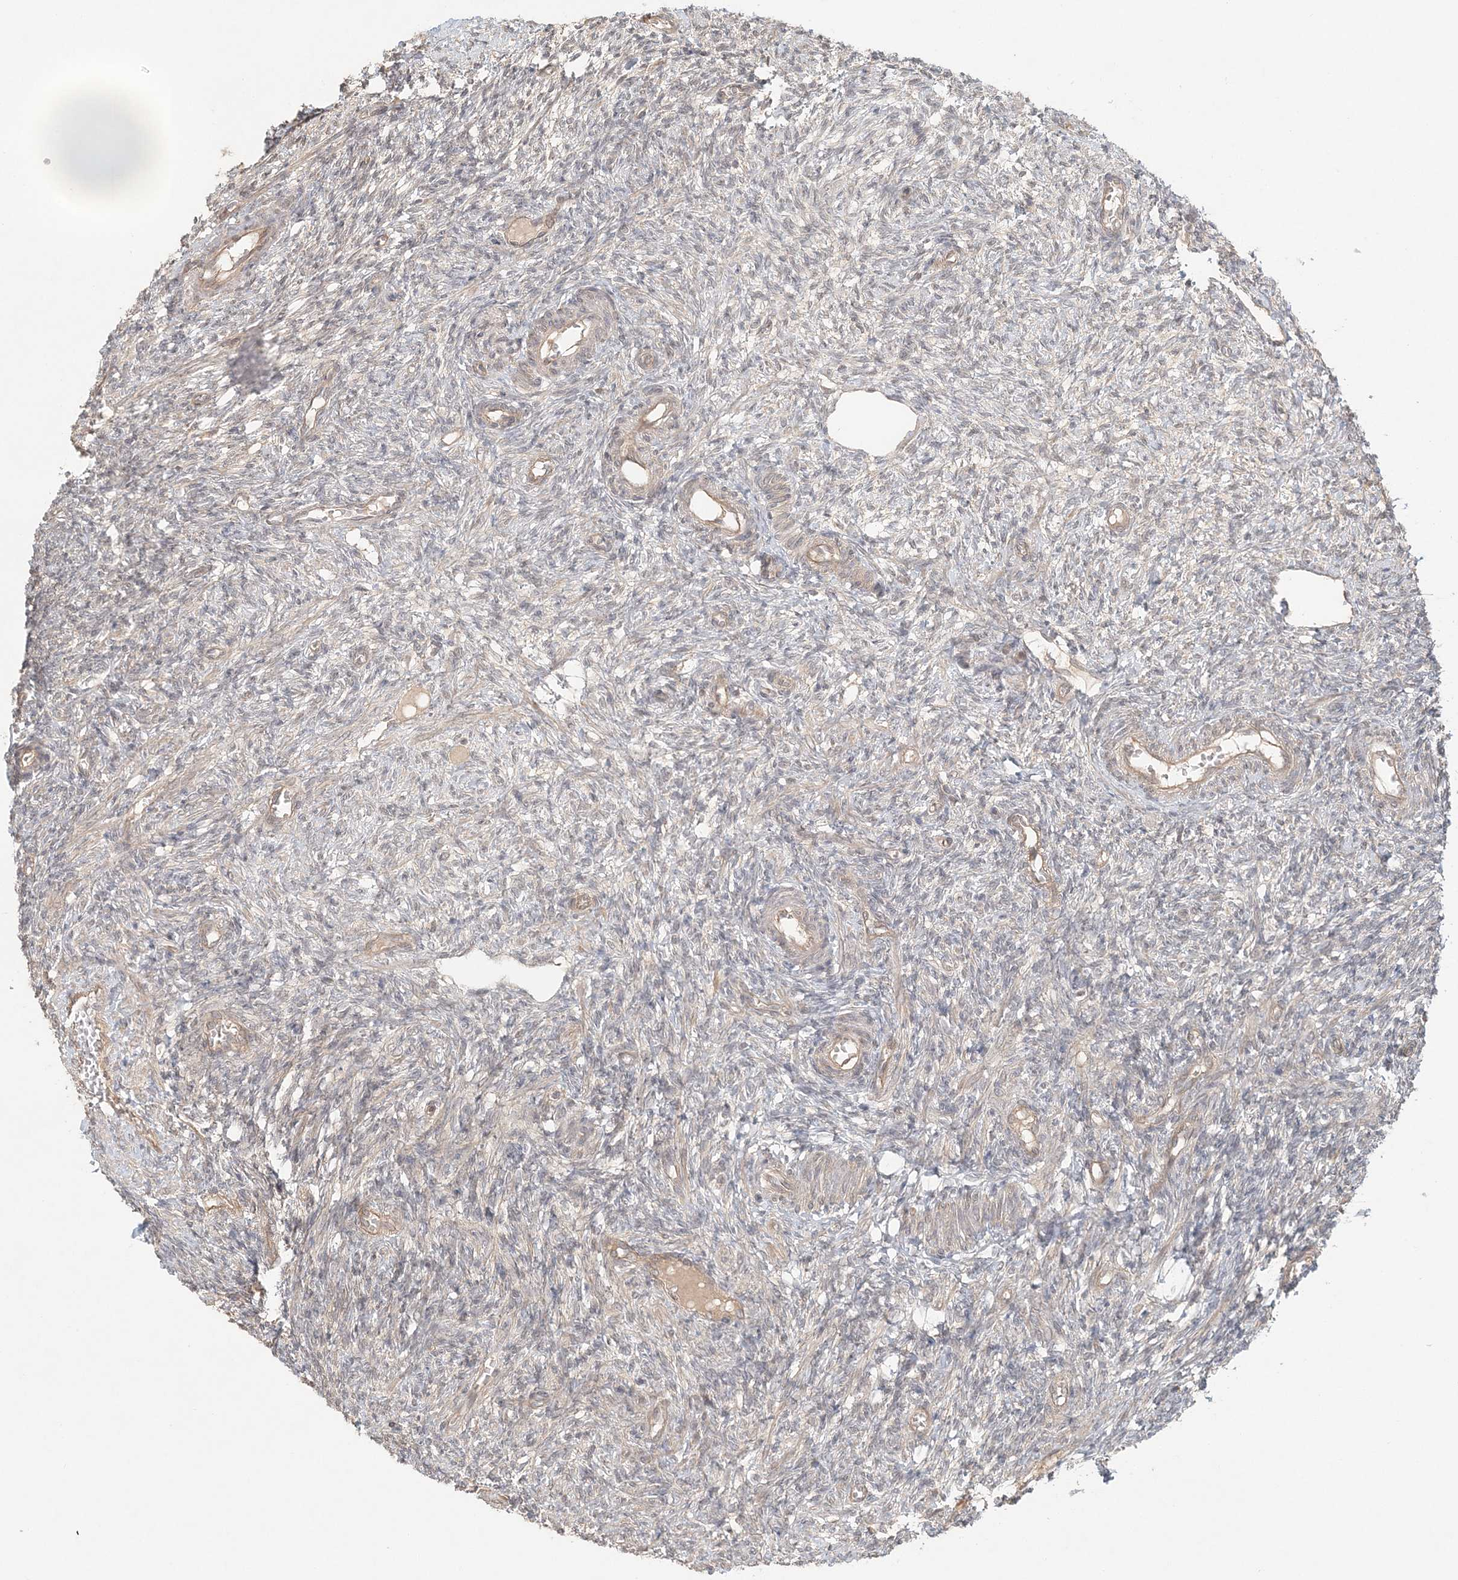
{"staining": {"intensity": "weak", "quantity": "<25%", "location": "cytoplasmic/membranous"}, "tissue": "ovary", "cell_type": "Ovarian stroma cells", "image_type": "normal", "snomed": [{"axis": "morphology", "description": "Normal tissue, NOS"}, {"axis": "topography", "description": "Ovary"}], "caption": "IHC micrograph of normal ovary stained for a protein (brown), which displays no expression in ovarian stroma cells.", "gene": "KIAA0232", "patient": {"sex": "female", "age": 27}}